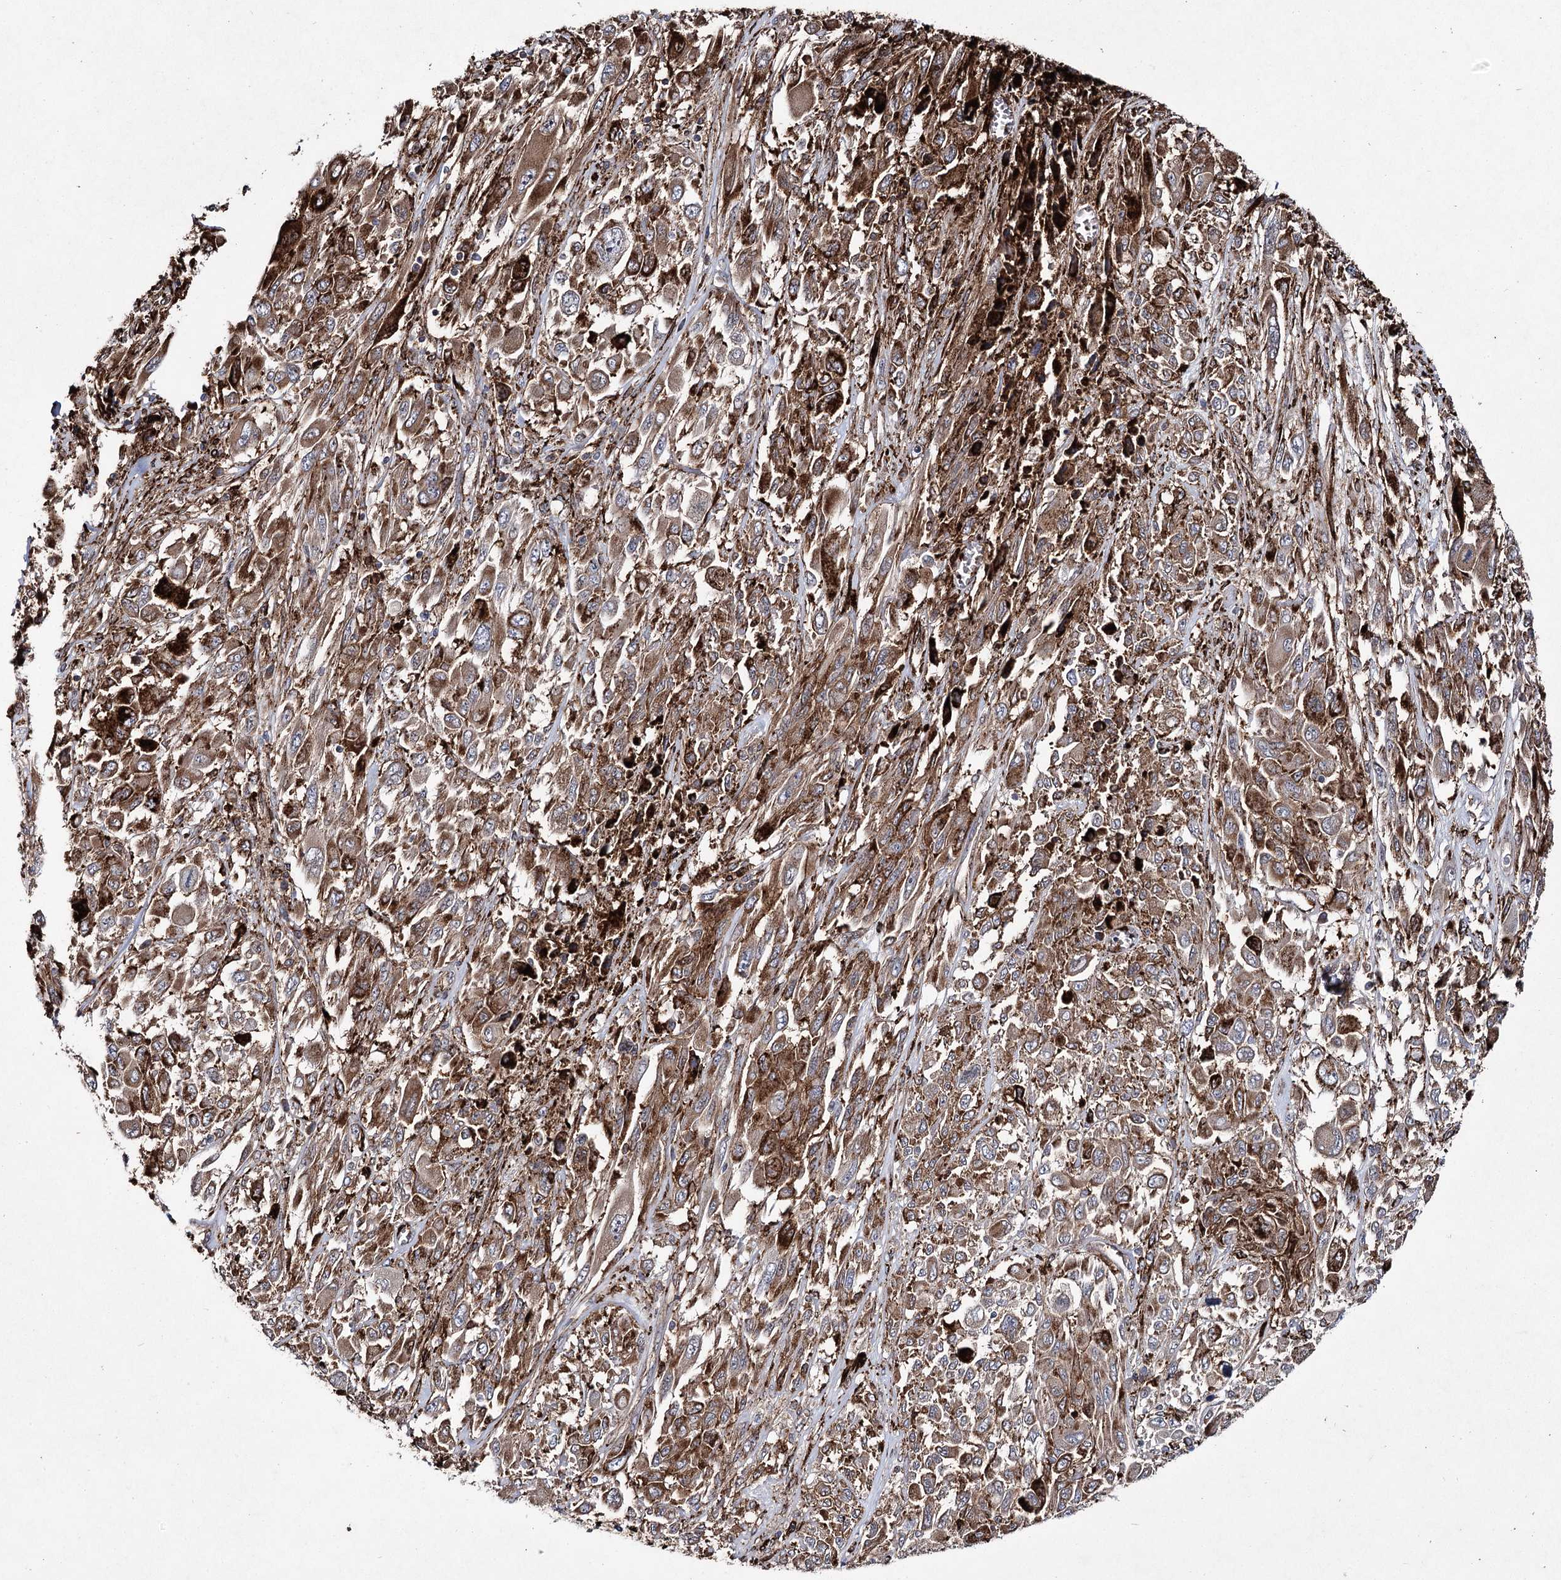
{"staining": {"intensity": "moderate", "quantity": ">75%", "location": "cytoplasmic/membranous,nuclear"}, "tissue": "melanoma", "cell_type": "Tumor cells", "image_type": "cancer", "snomed": [{"axis": "morphology", "description": "Malignant melanoma, NOS"}, {"axis": "topography", "description": "Skin"}], "caption": "Protein expression by immunohistochemistry demonstrates moderate cytoplasmic/membranous and nuclear staining in approximately >75% of tumor cells in melanoma. Using DAB (brown) and hematoxylin (blue) stains, captured at high magnification using brightfield microscopy.", "gene": "DCUN1D4", "patient": {"sex": "female", "age": 91}}